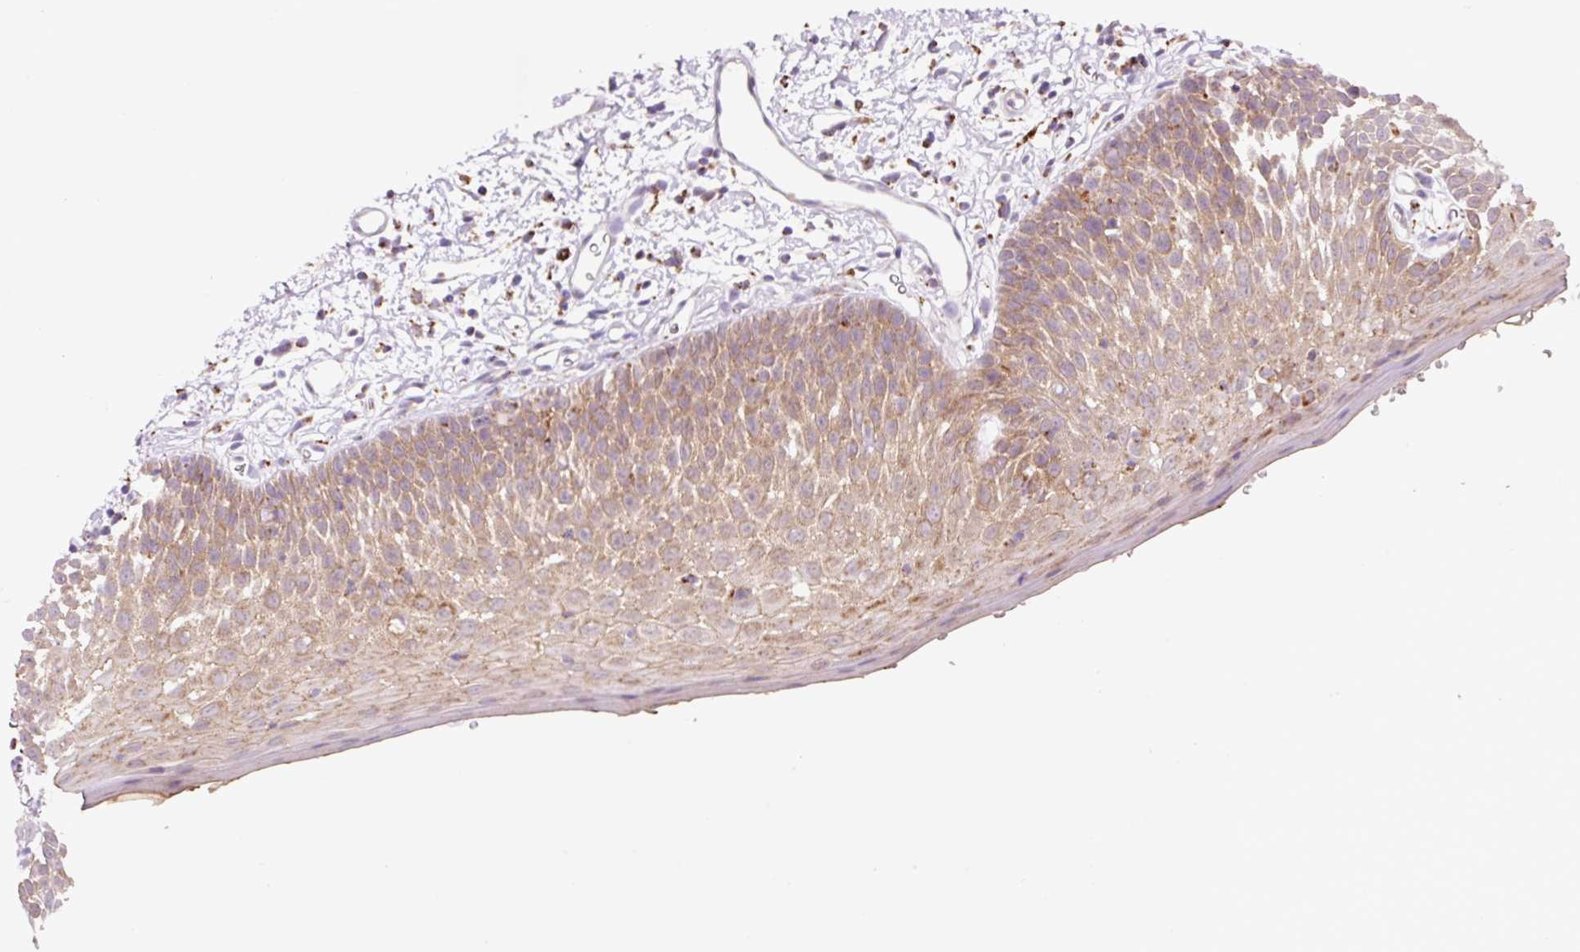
{"staining": {"intensity": "moderate", "quantity": "25%-75%", "location": "cytoplasmic/membranous"}, "tissue": "oral mucosa", "cell_type": "Squamous epithelial cells", "image_type": "normal", "snomed": [{"axis": "morphology", "description": "Normal tissue, NOS"}, {"axis": "morphology", "description": "Squamous cell carcinoma, NOS"}, {"axis": "topography", "description": "Oral tissue"}, {"axis": "topography", "description": "Tounge, NOS"}, {"axis": "topography", "description": "Head-Neck"}], "caption": "Oral mucosa stained with a brown dye shows moderate cytoplasmic/membranous positive positivity in approximately 25%-75% of squamous epithelial cells.", "gene": "PCK2", "patient": {"sex": "male", "age": 76}}